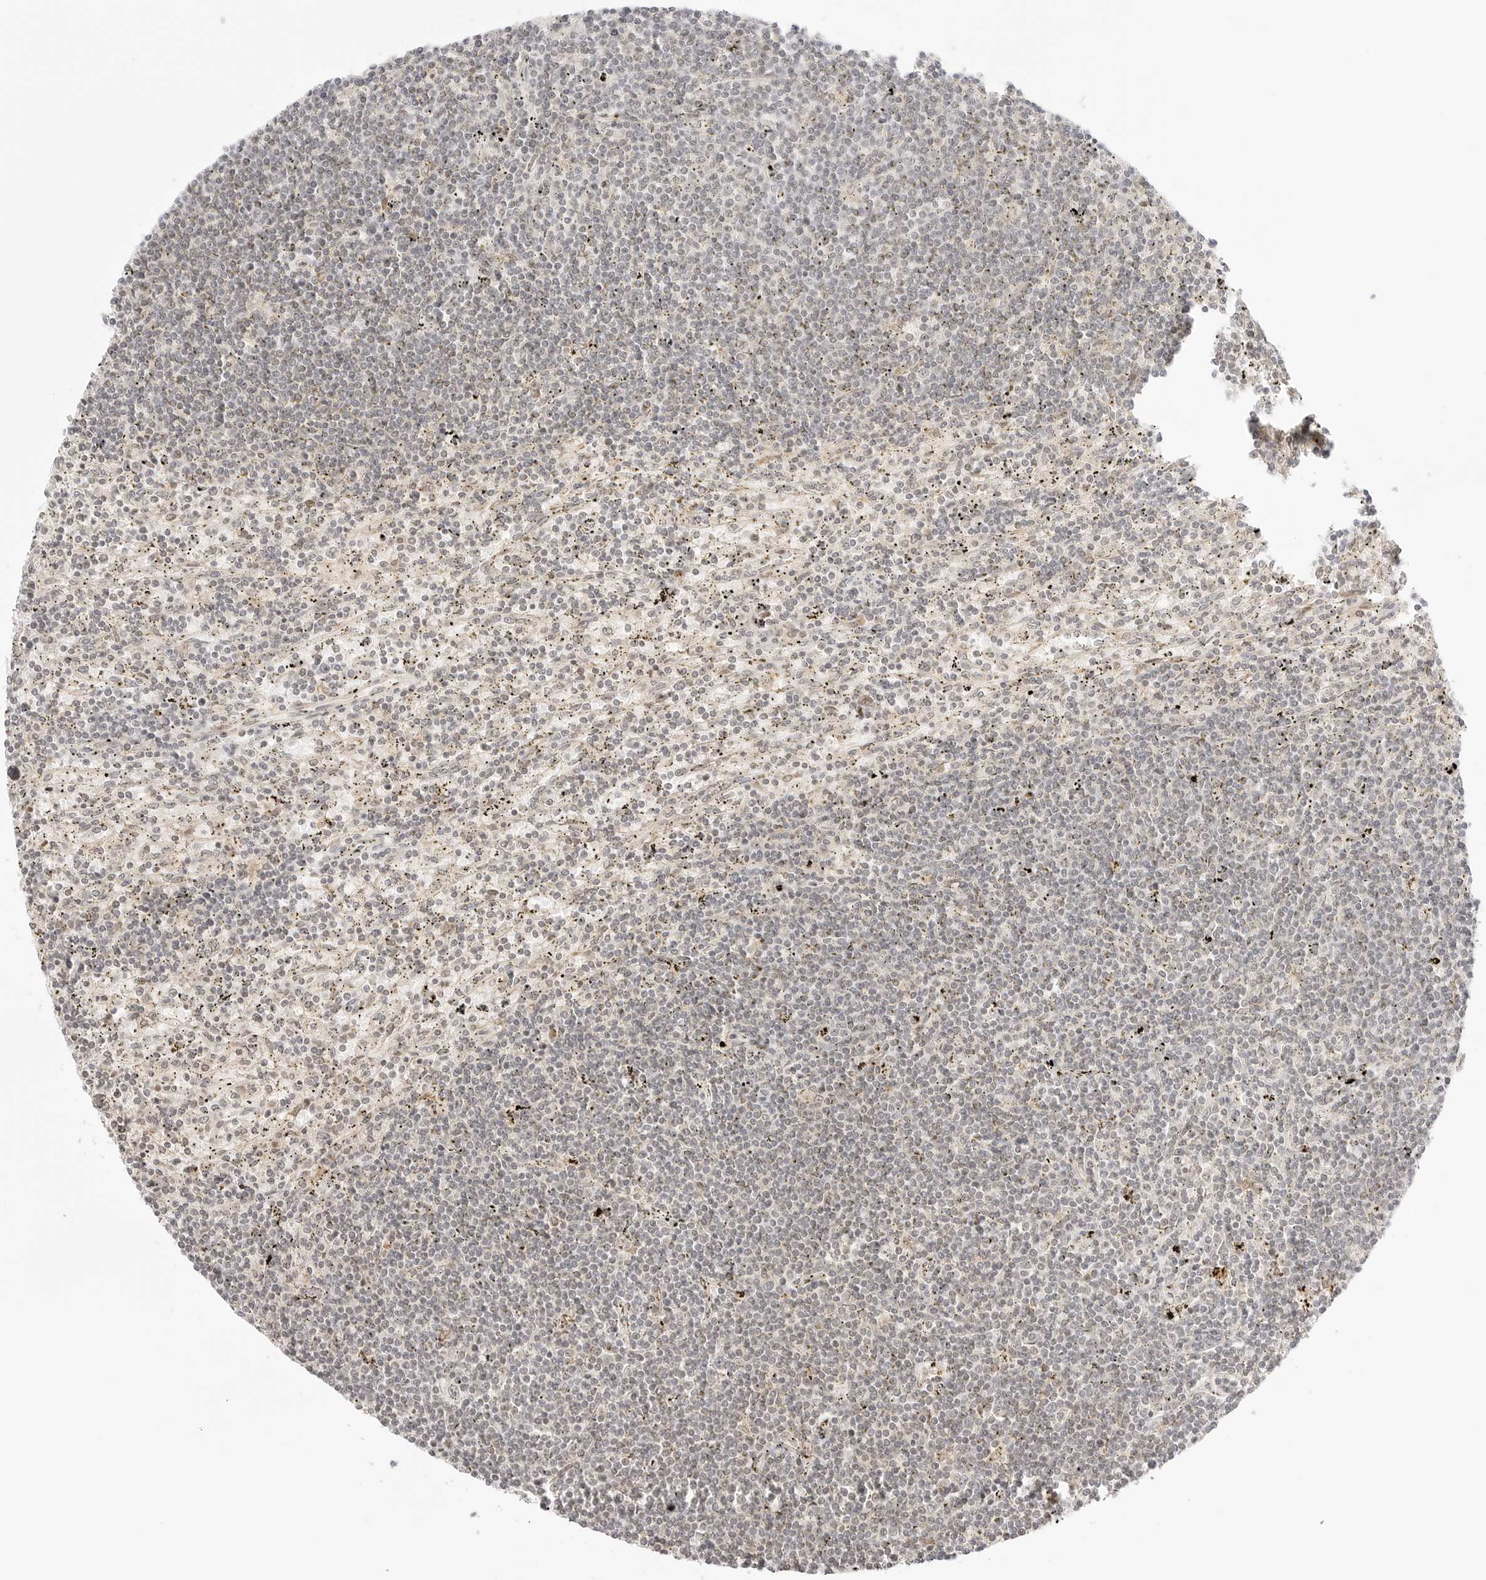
{"staining": {"intensity": "negative", "quantity": "none", "location": "none"}, "tissue": "lymphoma", "cell_type": "Tumor cells", "image_type": "cancer", "snomed": [{"axis": "morphology", "description": "Malignant lymphoma, non-Hodgkin's type, Low grade"}, {"axis": "topography", "description": "Spleen"}], "caption": "Image shows no significant protein positivity in tumor cells of low-grade malignant lymphoma, non-Hodgkin's type.", "gene": "RPS6KL1", "patient": {"sex": "male", "age": 76}}